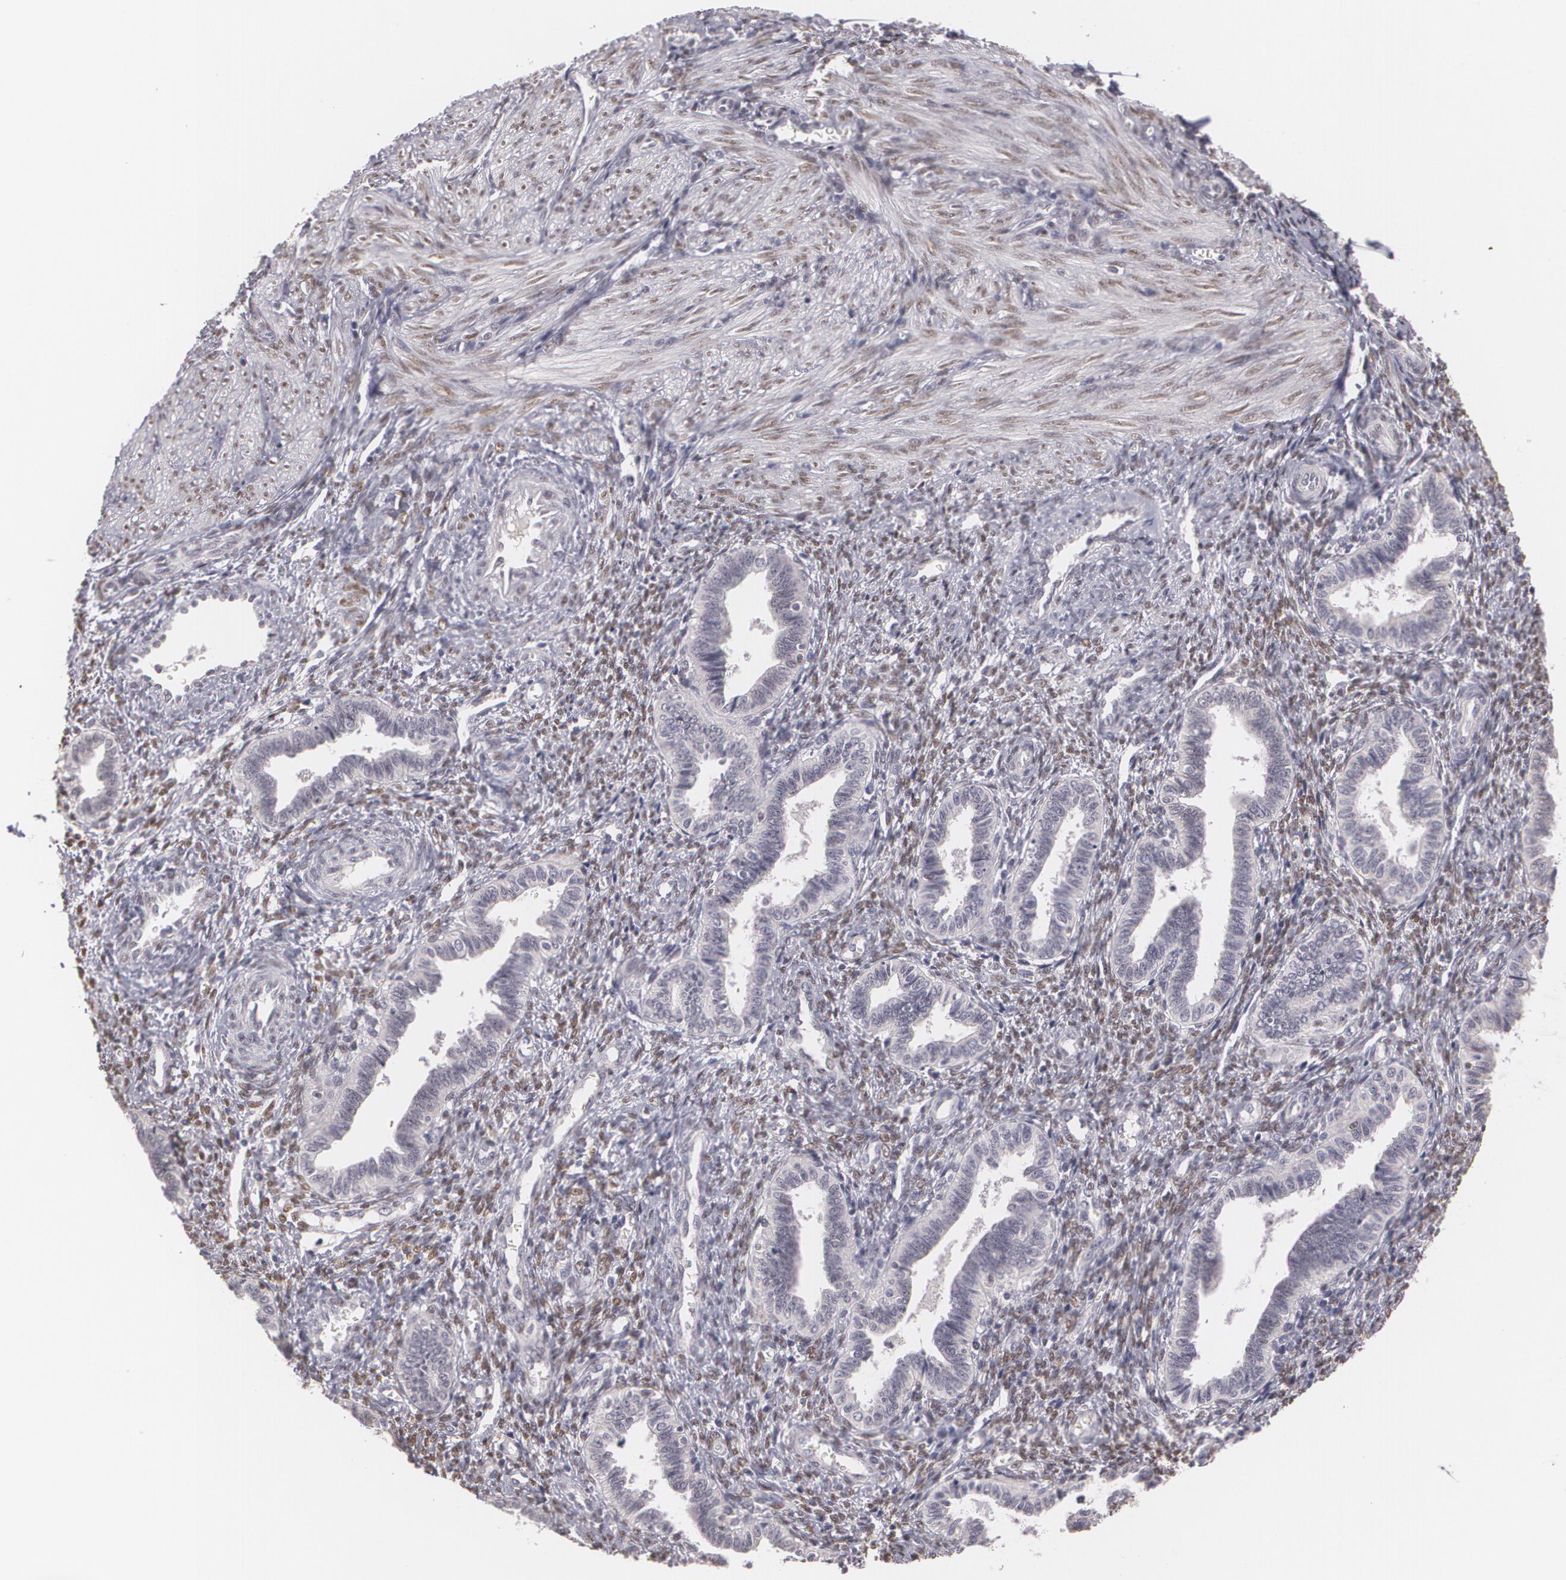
{"staining": {"intensity": "negative", "quantity": "none", "location": "none"}, "tissue": "endometrium", "cell_type": "Cells in endometrial stroma", "image_type": "normal", "snomed": [{"axis": "morphology", "description": "Normal tissue, NOS"}, {"axis": "topography", "description": "Endometrium"}], "caption": "IHC micrograph of unremarkable endometrium: human endometrium stained with DAB (3,3'-diaminobenzidine) exhibits no significant protein staining in cells in endometrial stroma. (IHC, brightfield microscopy, high magnification).", "gene": "ZBTB16", "patient": {"sex": "female", "age": 36}}